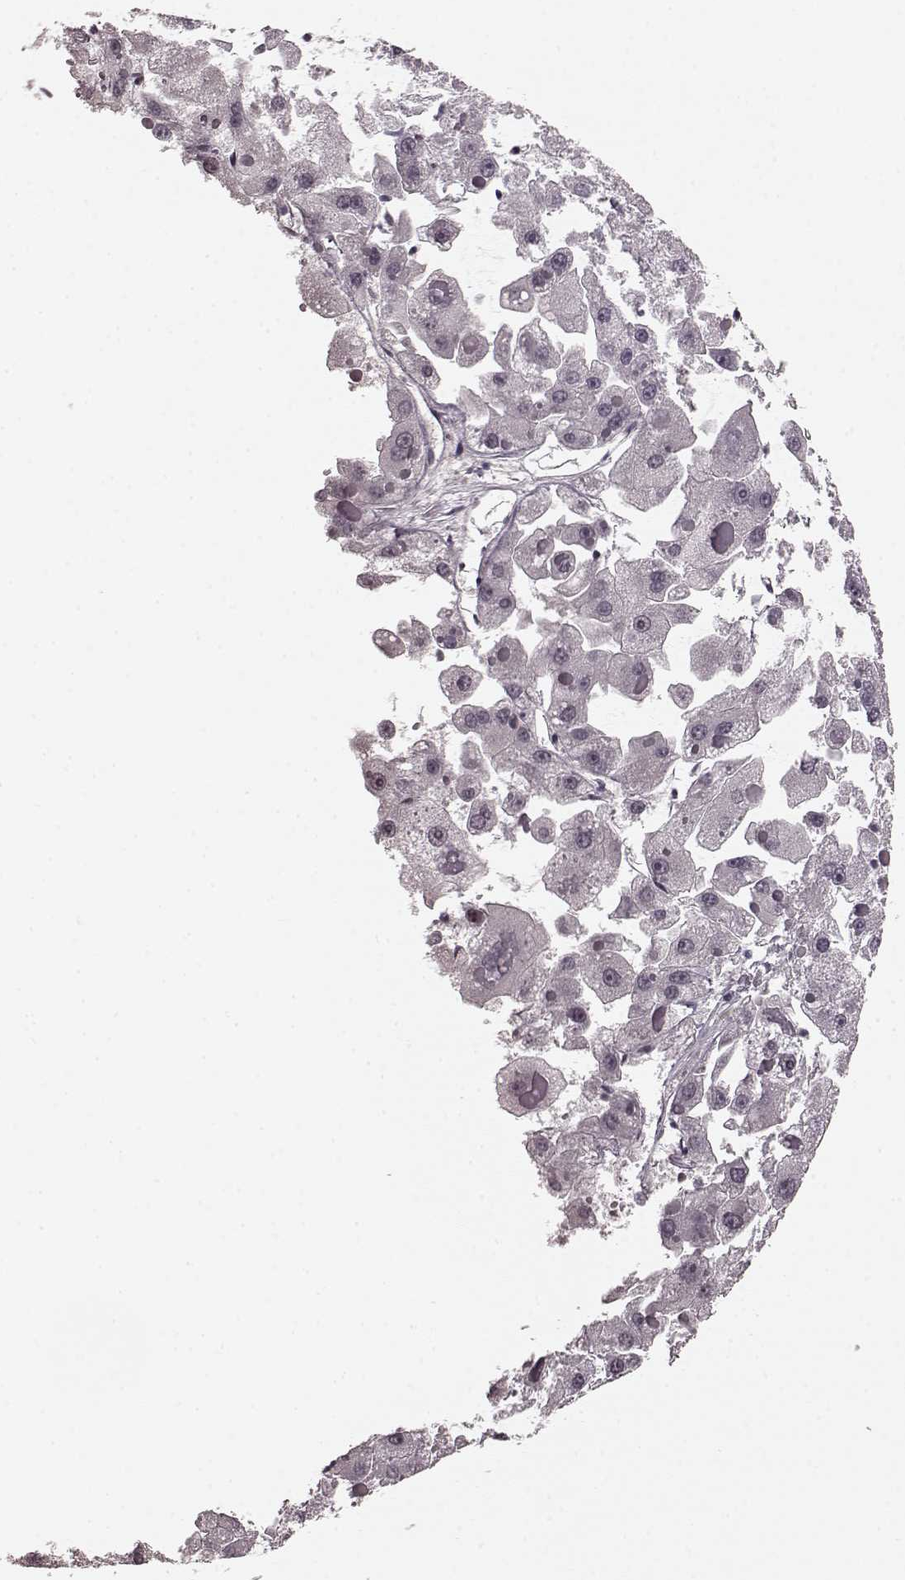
{"staining": {"intensity": "negative", "quantity": "none", "location": "none"}, "tissue": "liver cancer", "cell_type": "Tumor cells", "image_type": "cancer", "snomed": [{"axis": "morphology", "description": "Carcinoma, Hepatocellular, NOS"}, {"axis": "topography", "description": "Liver"}], "caption": "Histopathology image shows no protein expression in tumor cells of hepatocellular carcinoma (liver) tissue. The staining was performed using DAB to visualize the protein expression in brown, while the nuclei were stained in blue with hematoxylin (Magnification: 20x).", "gene": "PLCB4", "patient": {"sex": "female", "age": 73}}